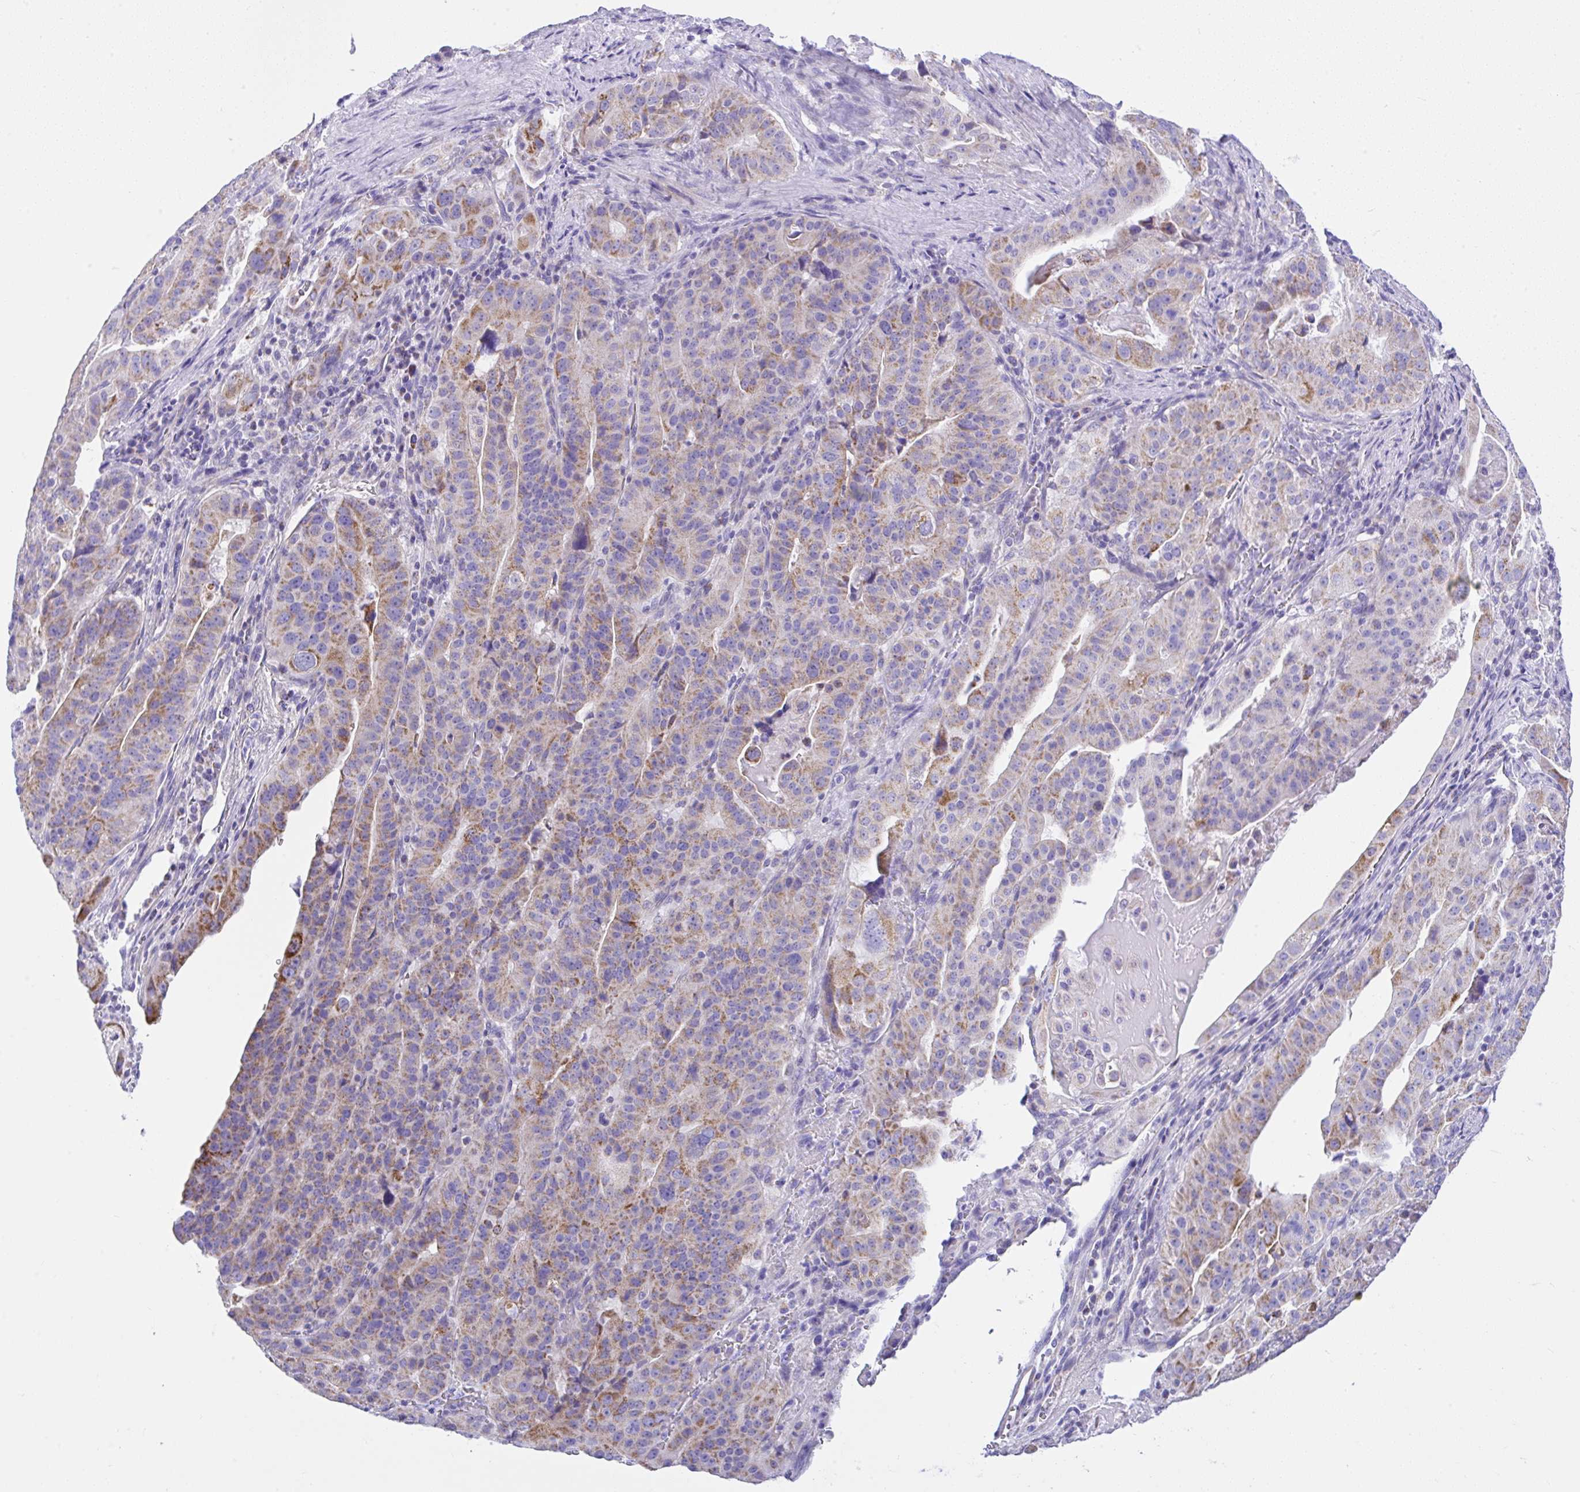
{"staining": {"intensity": "moderate", "quantity": "25%-75%", "location": "cytoplasmic/membranous"}, "tissue": "stomach cancer", "cell_type": "Tumor cells", "image_type": "cancer", "snomed": [{"axis": "morphology", "description": "Adenocarcinoma, NOS"}, {"axis": "topography", "description": "Stomach"}], "caption": "Tumor cells show medium levels of moderate cytoplasmic/membranous expression in about 25%-75% of cells in human stomach cancer (adenocarcinoma). (DAB (3,3'-diaminobenzidine) = brown stain, brightfield microscopy at high magnification).", "gene": "SLC13A1", "patient": {"sex": "male", "age": 48}}